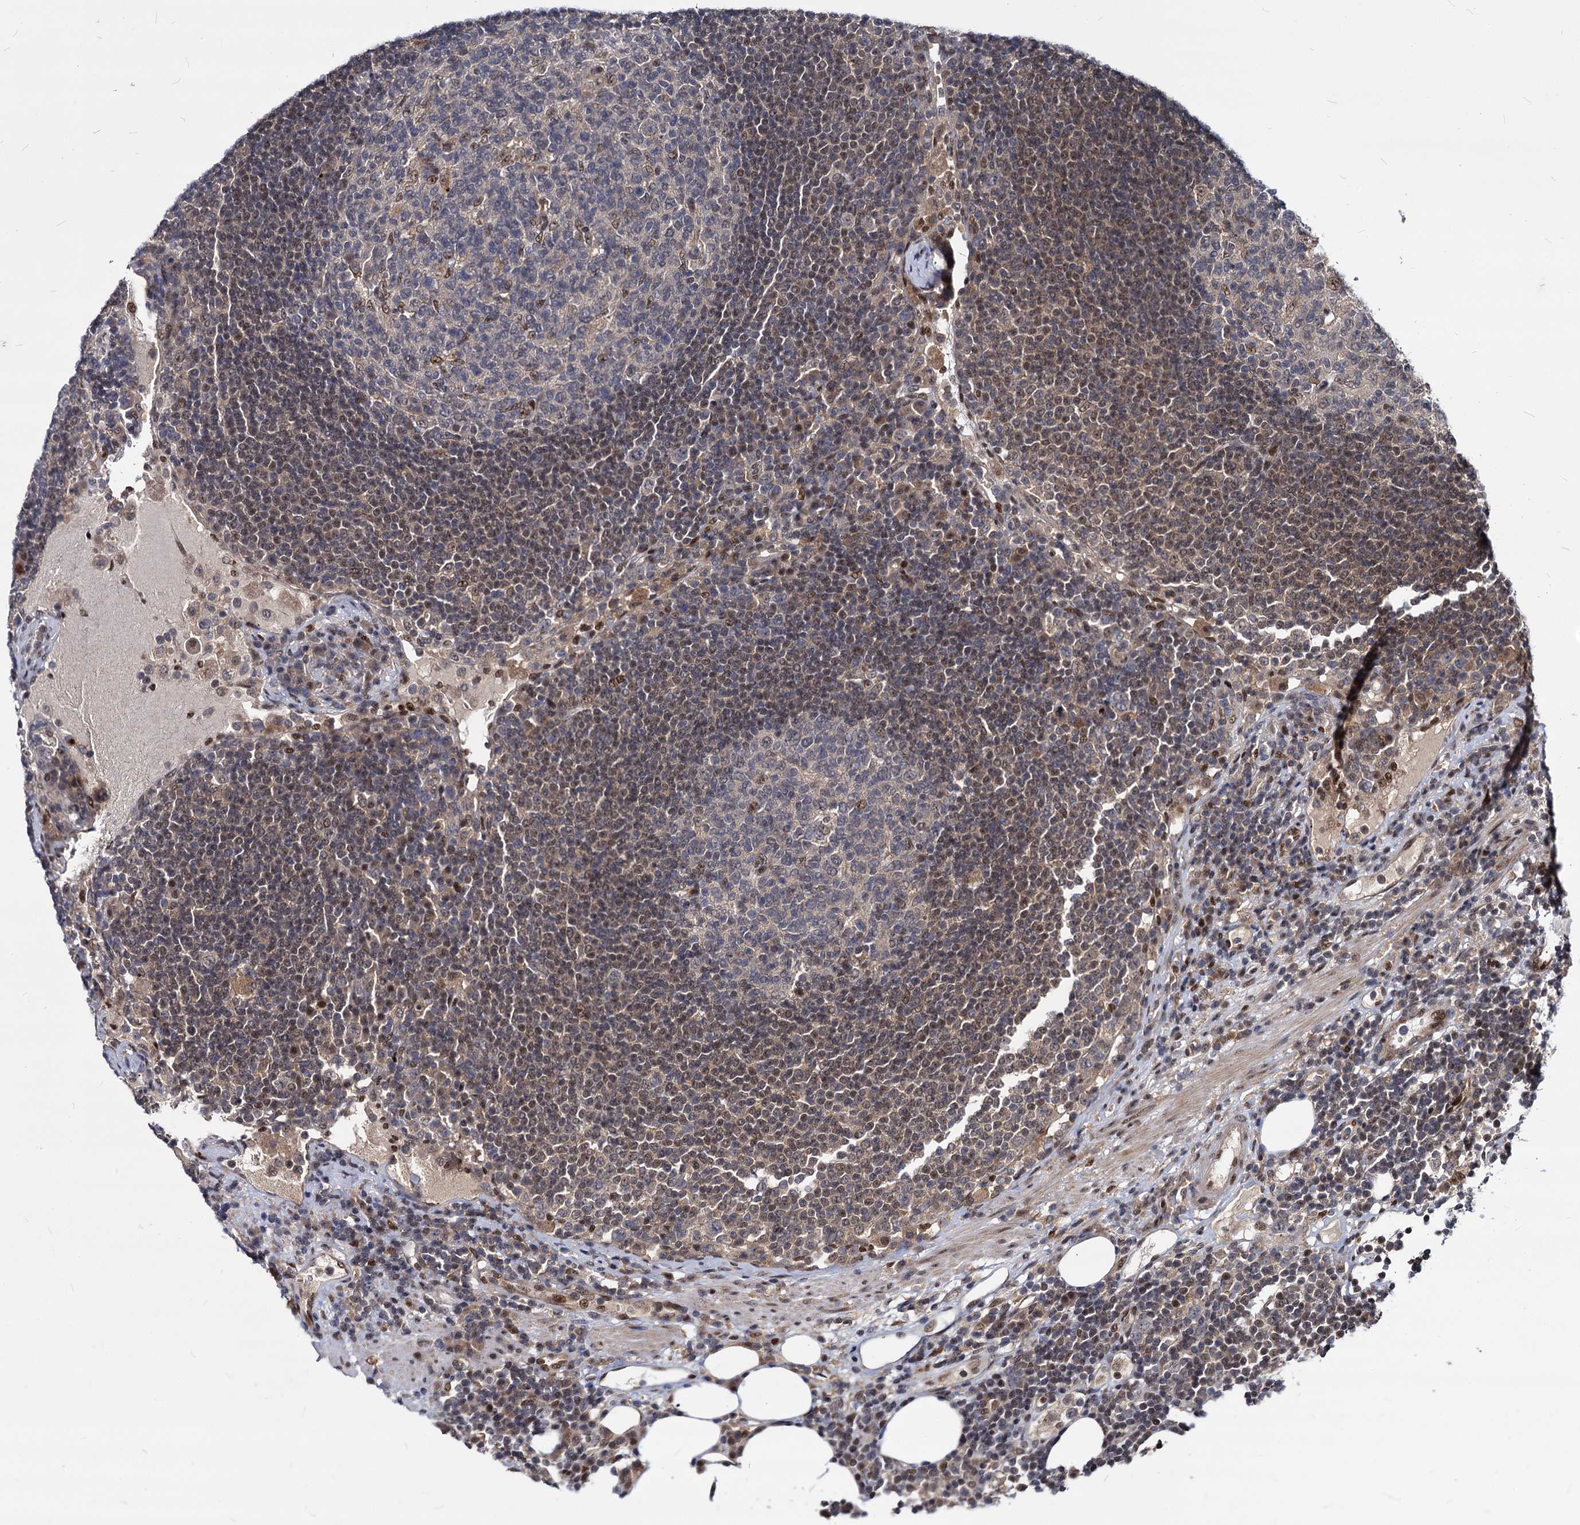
{"staining": {"intensity": "weak", "quantity": "<25%", "location": "nuclear"}, "tissue": "lymph node", "cell_type": "Germinal center cells", "image_type": "normal", "snomed": [{"axis": "morphology", "description": "Normal tissue, NOS"}, {"axis": "topography", "description": "Lymph node"}], "caption": "A photomicrograph of lymph node stained for a protein displays no brown staining in germinal center cells.", "gene": "MAML2", "patient": {"sex": "female", "age": 53}}